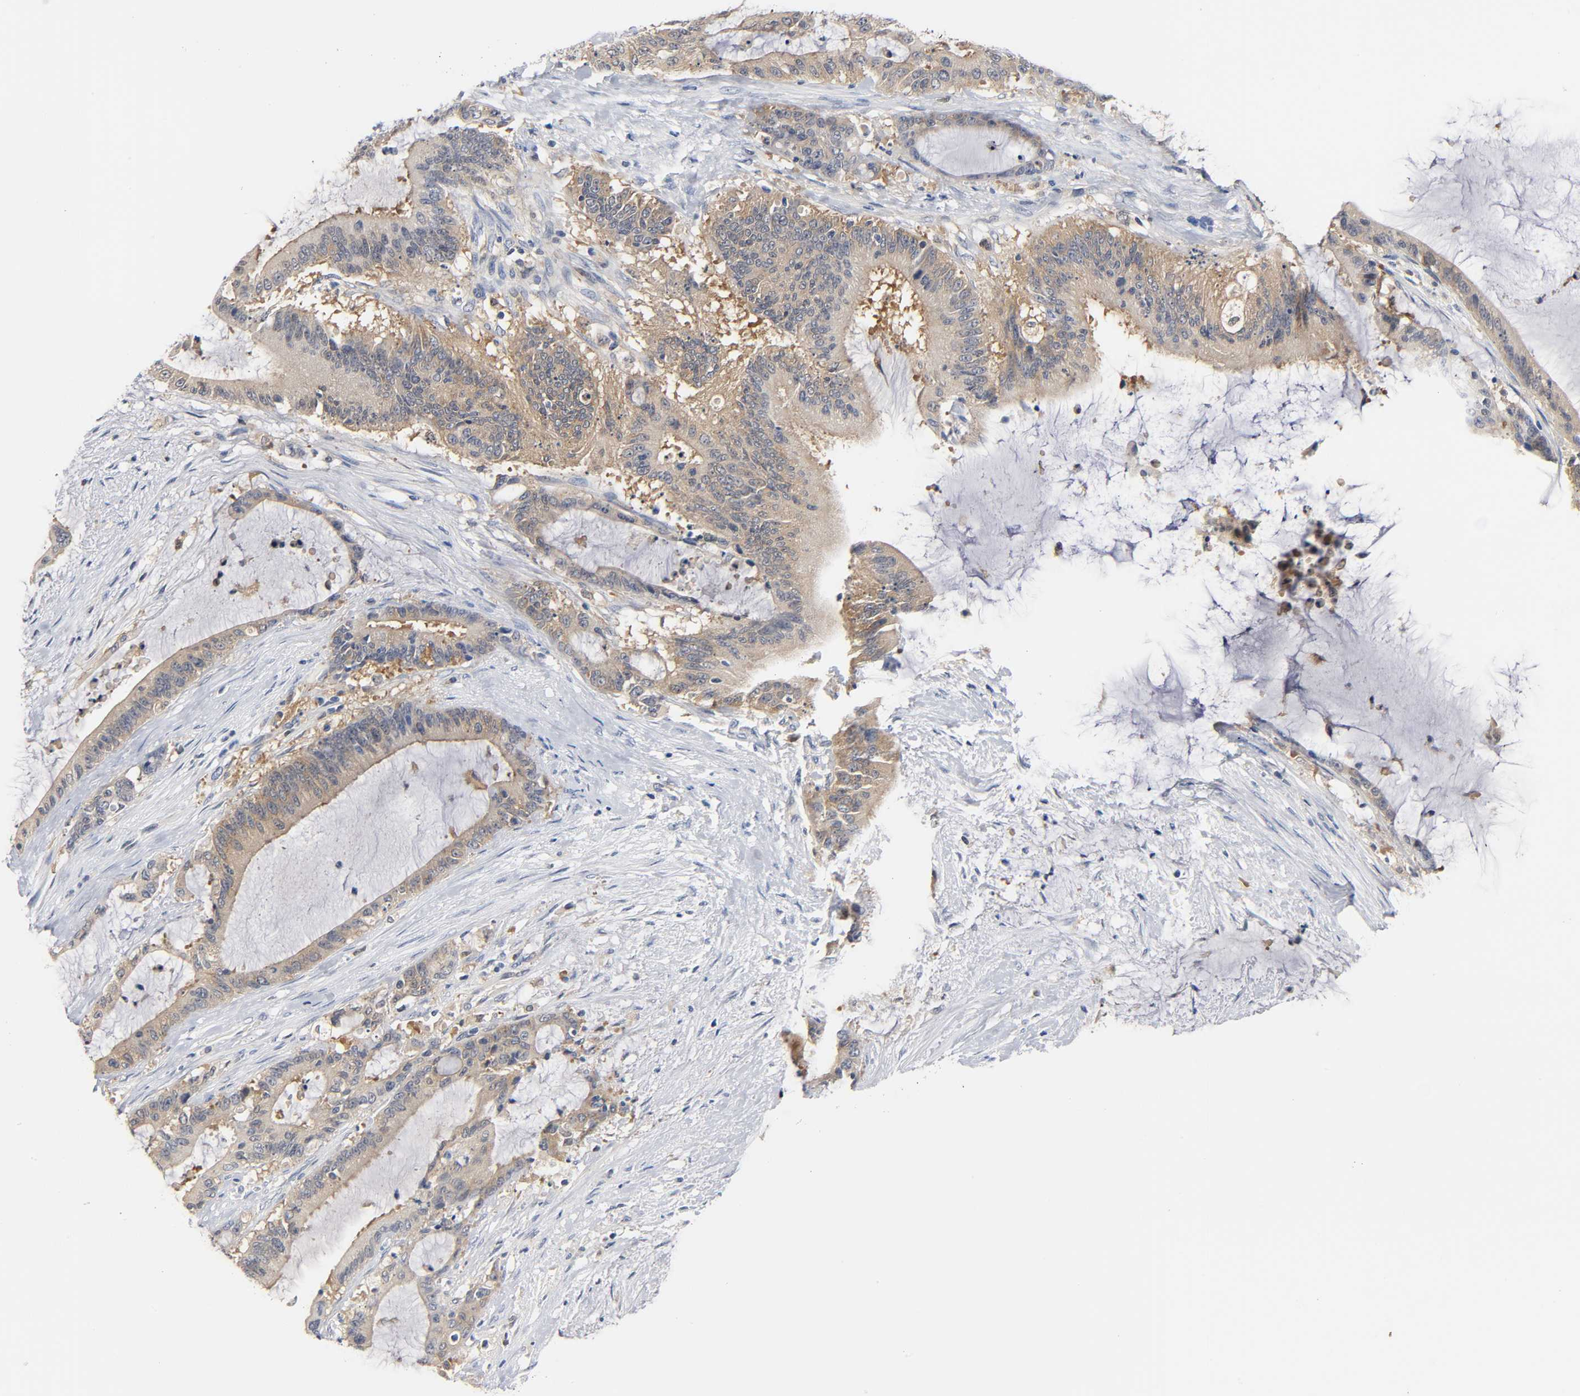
{"staining": {"intensity": "moderate", "quantity": ">75%", "location": "cytoplasmic/membranous"}, "tissue": "liver cancer", "cell_type": "Tumor cells", "image_type": "cancer", "snomed": [{"axis": "morphology", "description": "Cholangiocarcinoma"}, {"axis": "topography", "description": "Liver"}], "caption": "A brown stain shows moderate cytoplasmic/membranous staining of a protein in human liver cancer tumor cells. (IHC, brightfield microscopy, high magnification).", "gene": "FYN", "patient": {"sex": "female", "age": 73}}